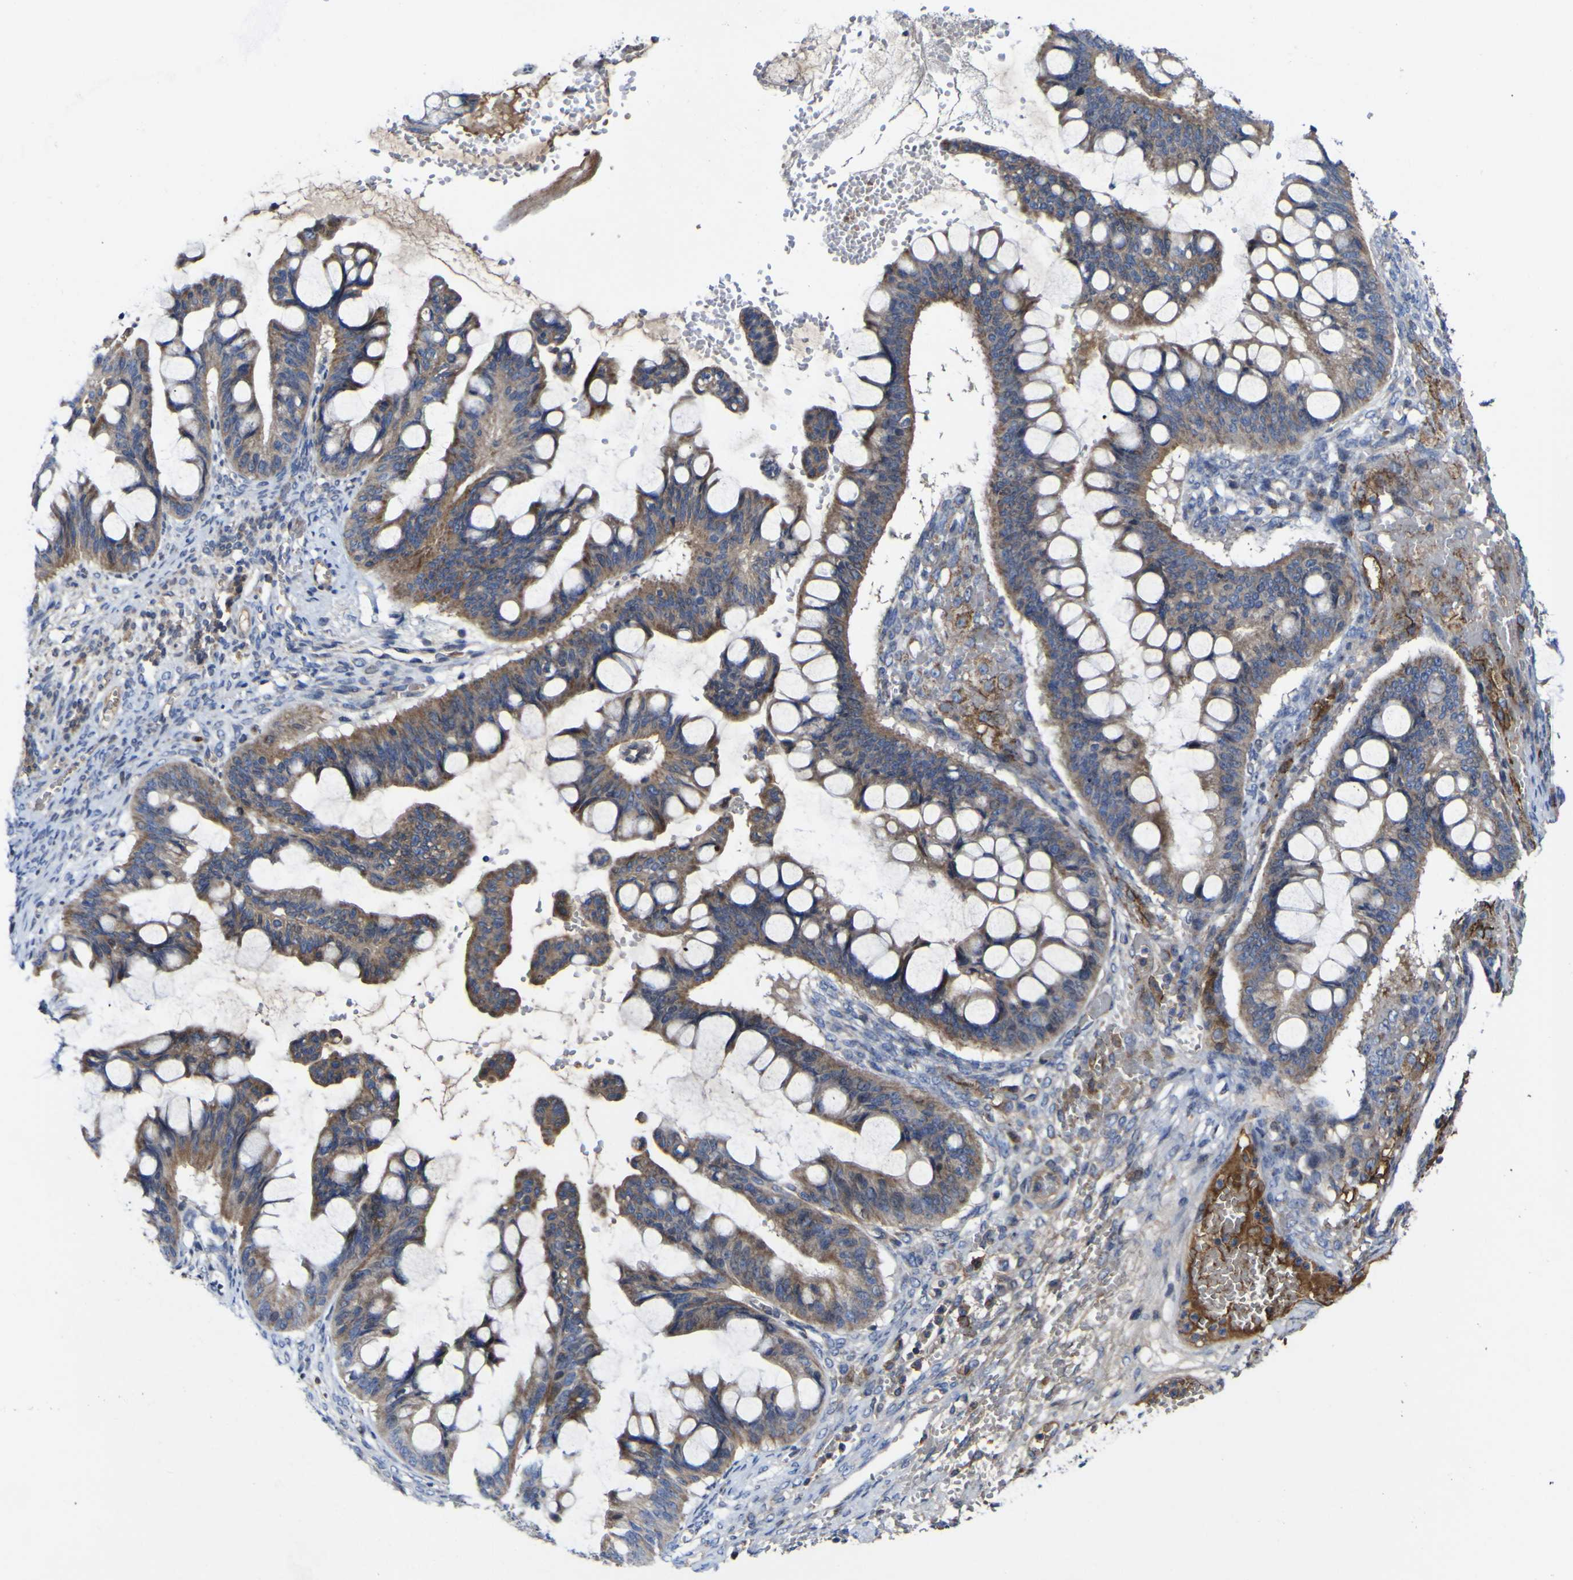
{"staining": {"intensity": "moderate", "quantity": ">75%", "location": "cytoplasmic/membranous"}, "tissue": "ovarian cancer", "cell_type": "Tumor cells", "image_type": "cancer", "snomed": [{"axis": "morphology", "description": "Cystadenocarcinoma, mucinous, NOS"}, {"axis": "topography", "description": "Ovary"}], "caption": "Immunohistochemistry (IHC) image of ovarian cancer (mucinous cystadenocarcinoma) stained for a protein (brown), which displays medium levels of moderate cytoplasmic/membranous staining in about >75% of tumor cells.", "gene": "CCDC90B", "patient": {"sex": "female", "age": 73}}